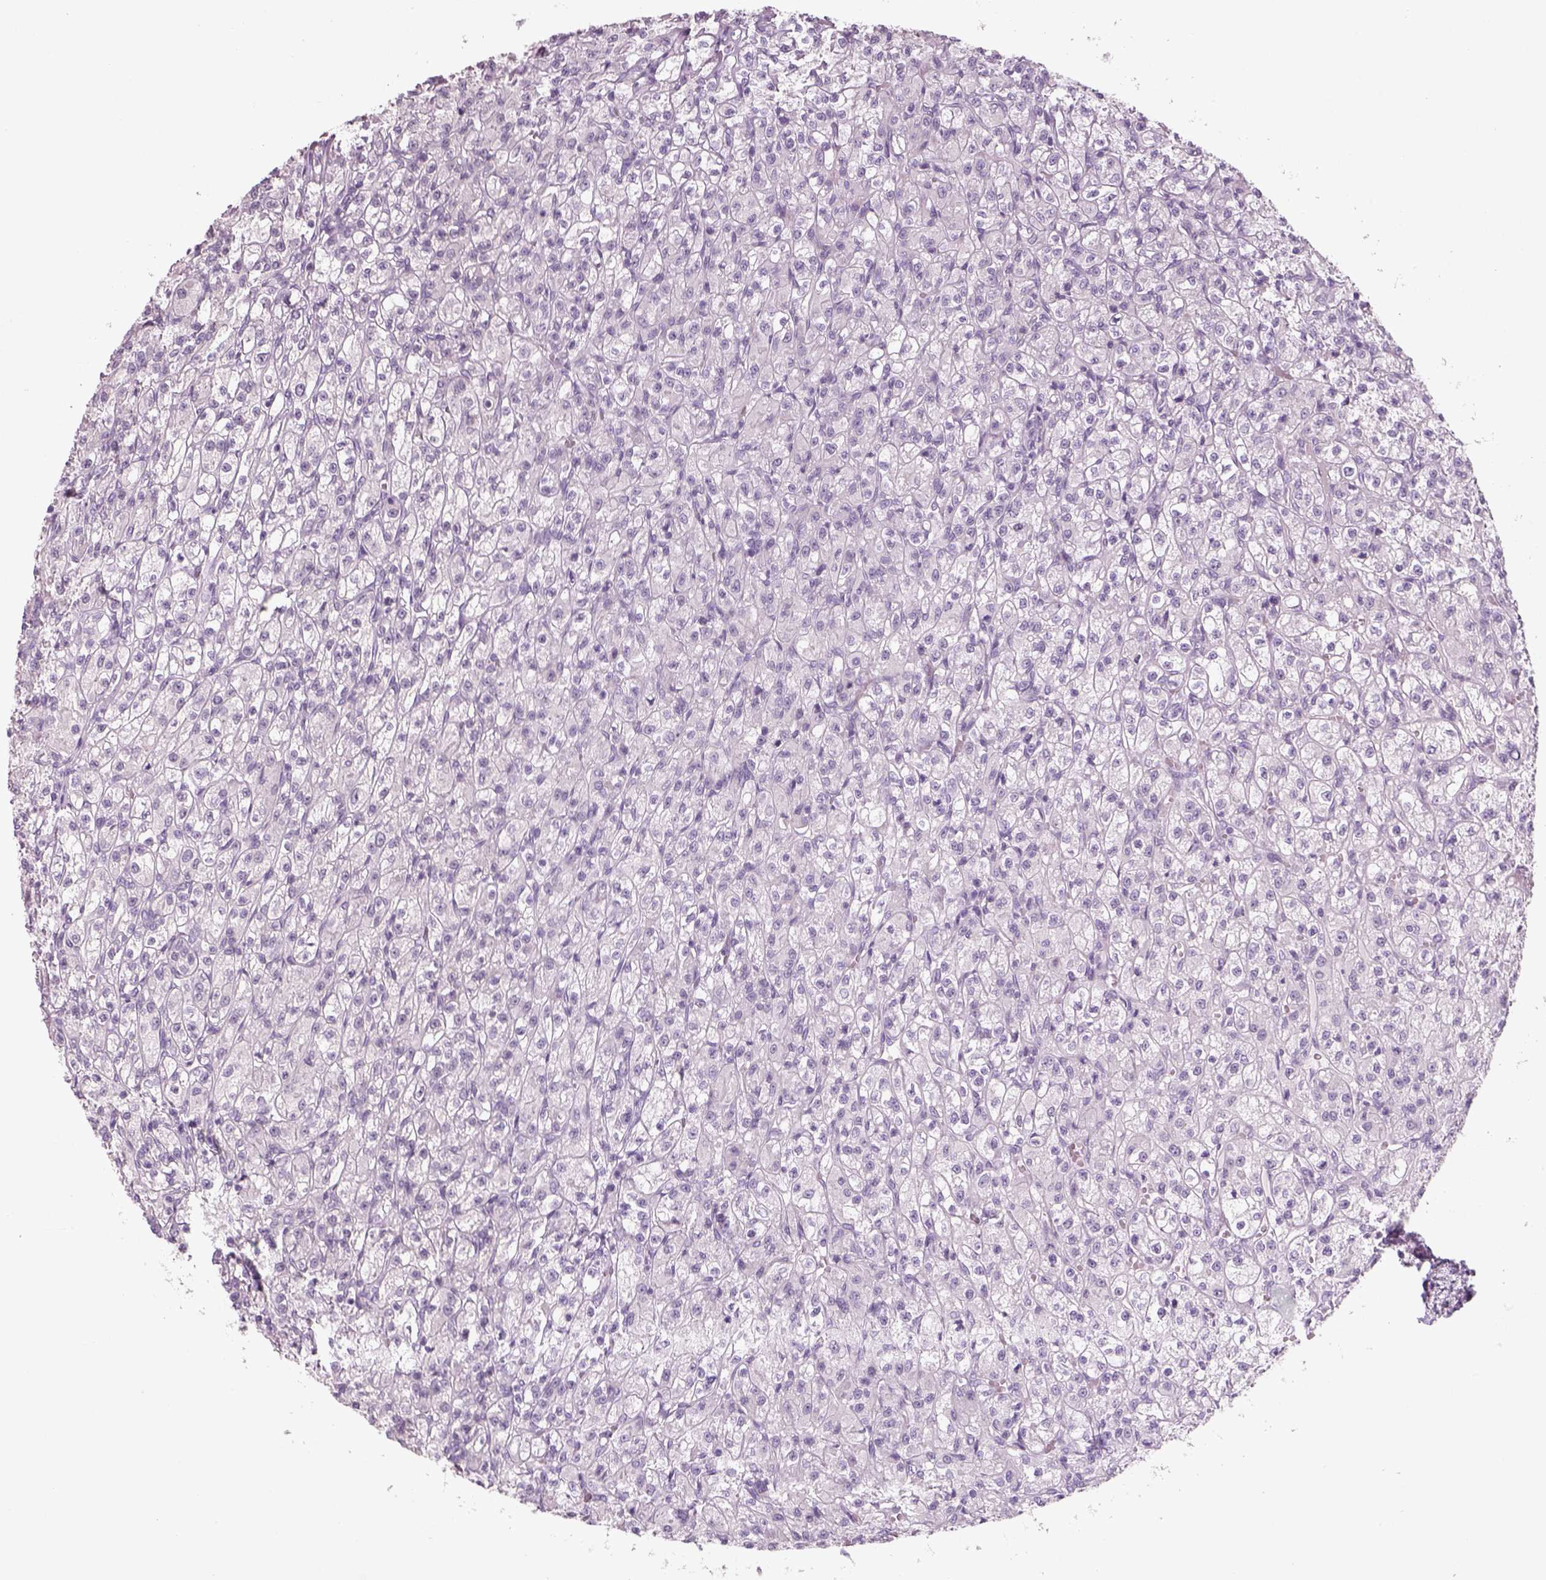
{"staining": {"intensity": "negative", "quantity": "none", "location": "none"}, "tissue": "renal cancer", "cell_type": "Tumor cells", "image_type": "cancer", "snomed": [{"axis": "morphology", "description": "Adenocarcinoma, NOS"}, {"axis": "topography", "description": "Kidney"}], "caption": "This micrograph is of renal cancer stained with IHC to label a protein in brown with the nuclei are counter-stained blue. There is no staining in tumor cells. The staining was performed using DAB (3,3'-diaminobenzidine) to visualize the protein expression in brown, while the nuclei were stained in blue with hematoxylin (Magnification: 20x).", "gene": "SLC6A2", "patient": {"sex": "female", "age": 70}}